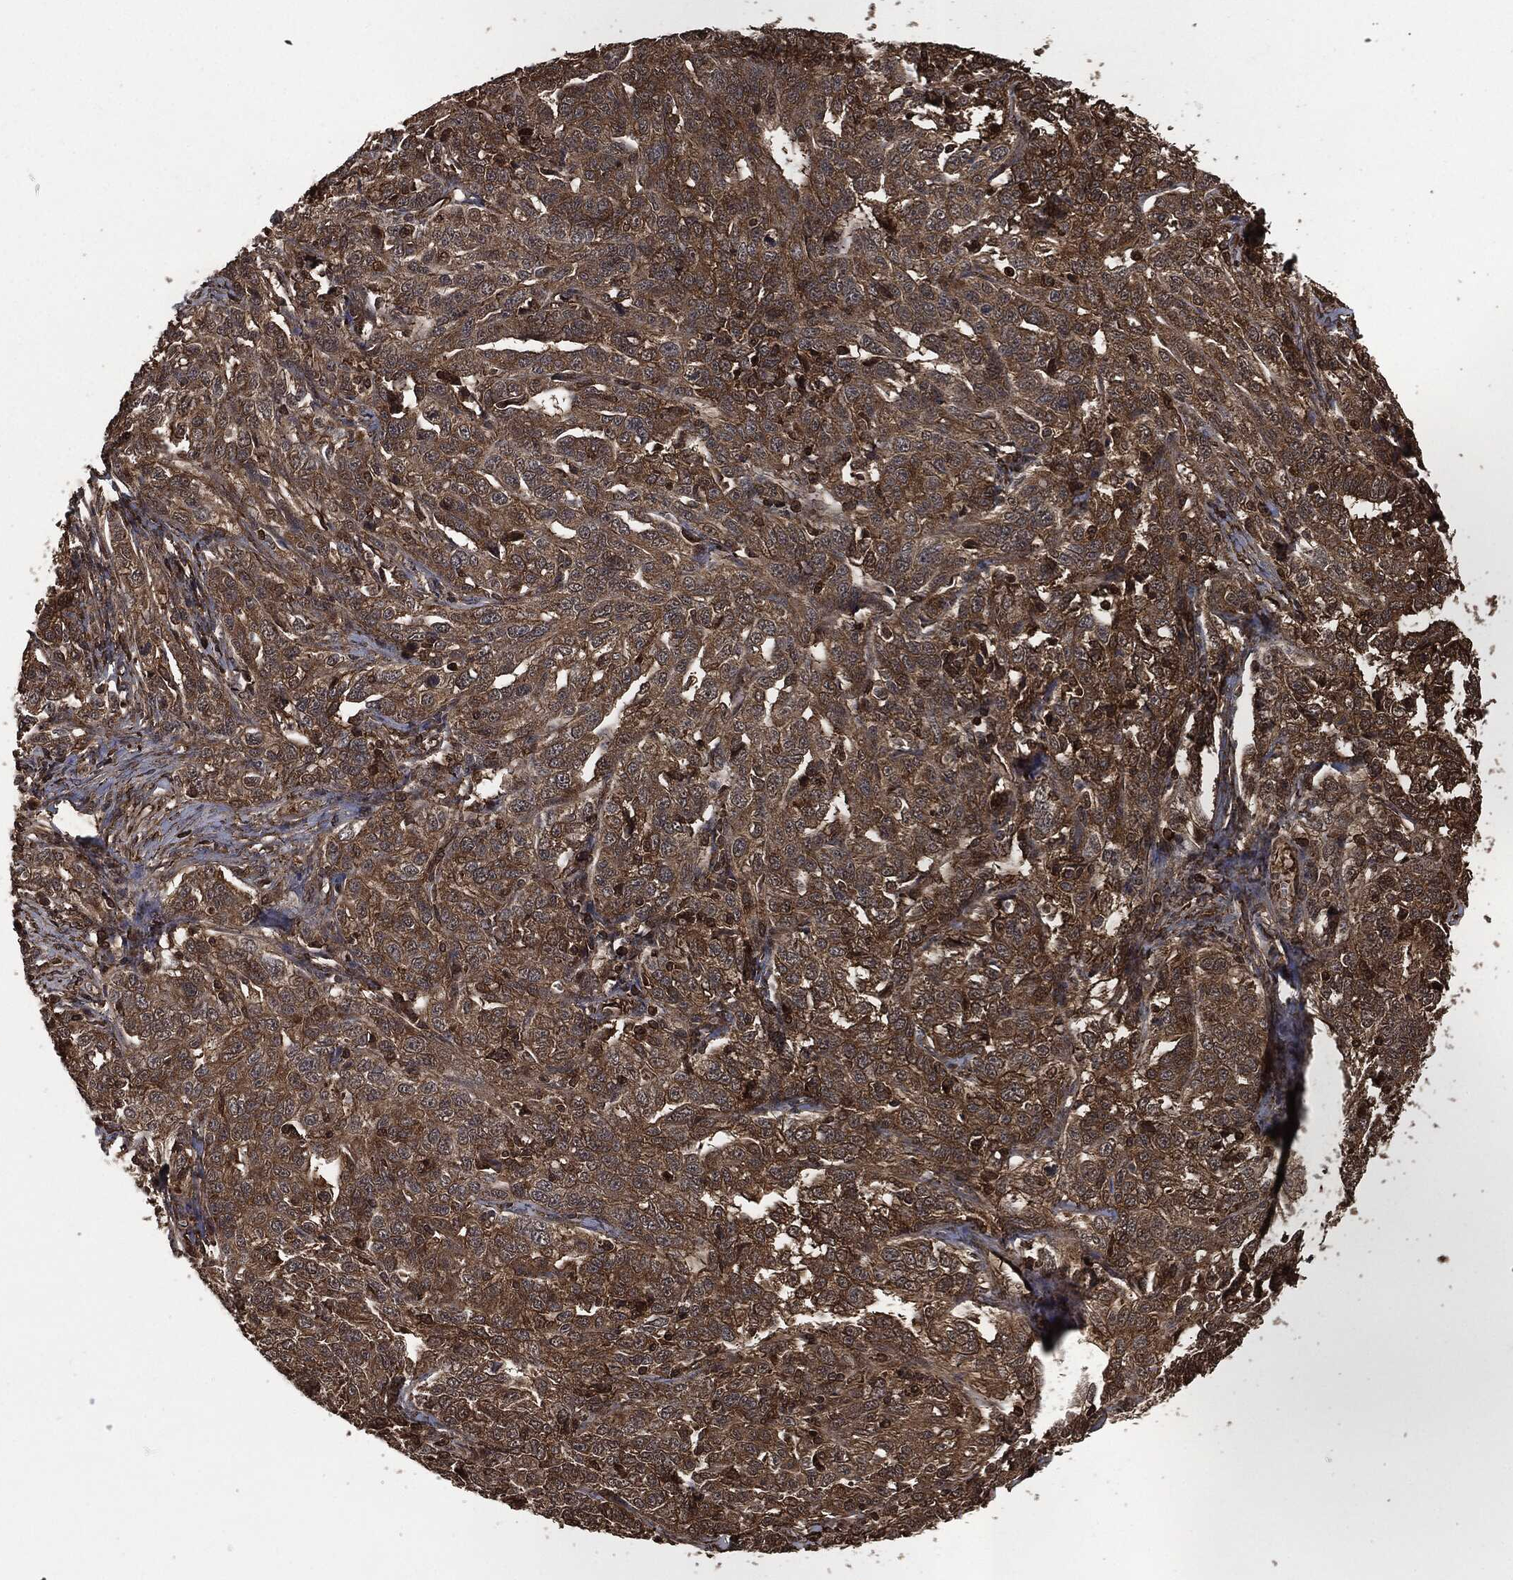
{"staining": {"intensity": "moderate", "quantity": ">75%", "location": "cytoplasmic/membranous"}, "tissue": "ovarian cancer", "cell_type": "Tumor cells", "image_type": "cancer", "snomed": [{"axis": "morphology", "description": "Cystadenocarcinoma, serous, NOS"}, {"axis": "topography", "description": "Ovary"}], "caption": "This is an image of immunohistochemistry (IHC) staining of ovarian serous cystadenocarcinoma, which shows moderate positivity in the cytoplasmic/membranous of tumor cells.", "gene": "HRAS", "patient": {"sex": "female", "age": 71}}